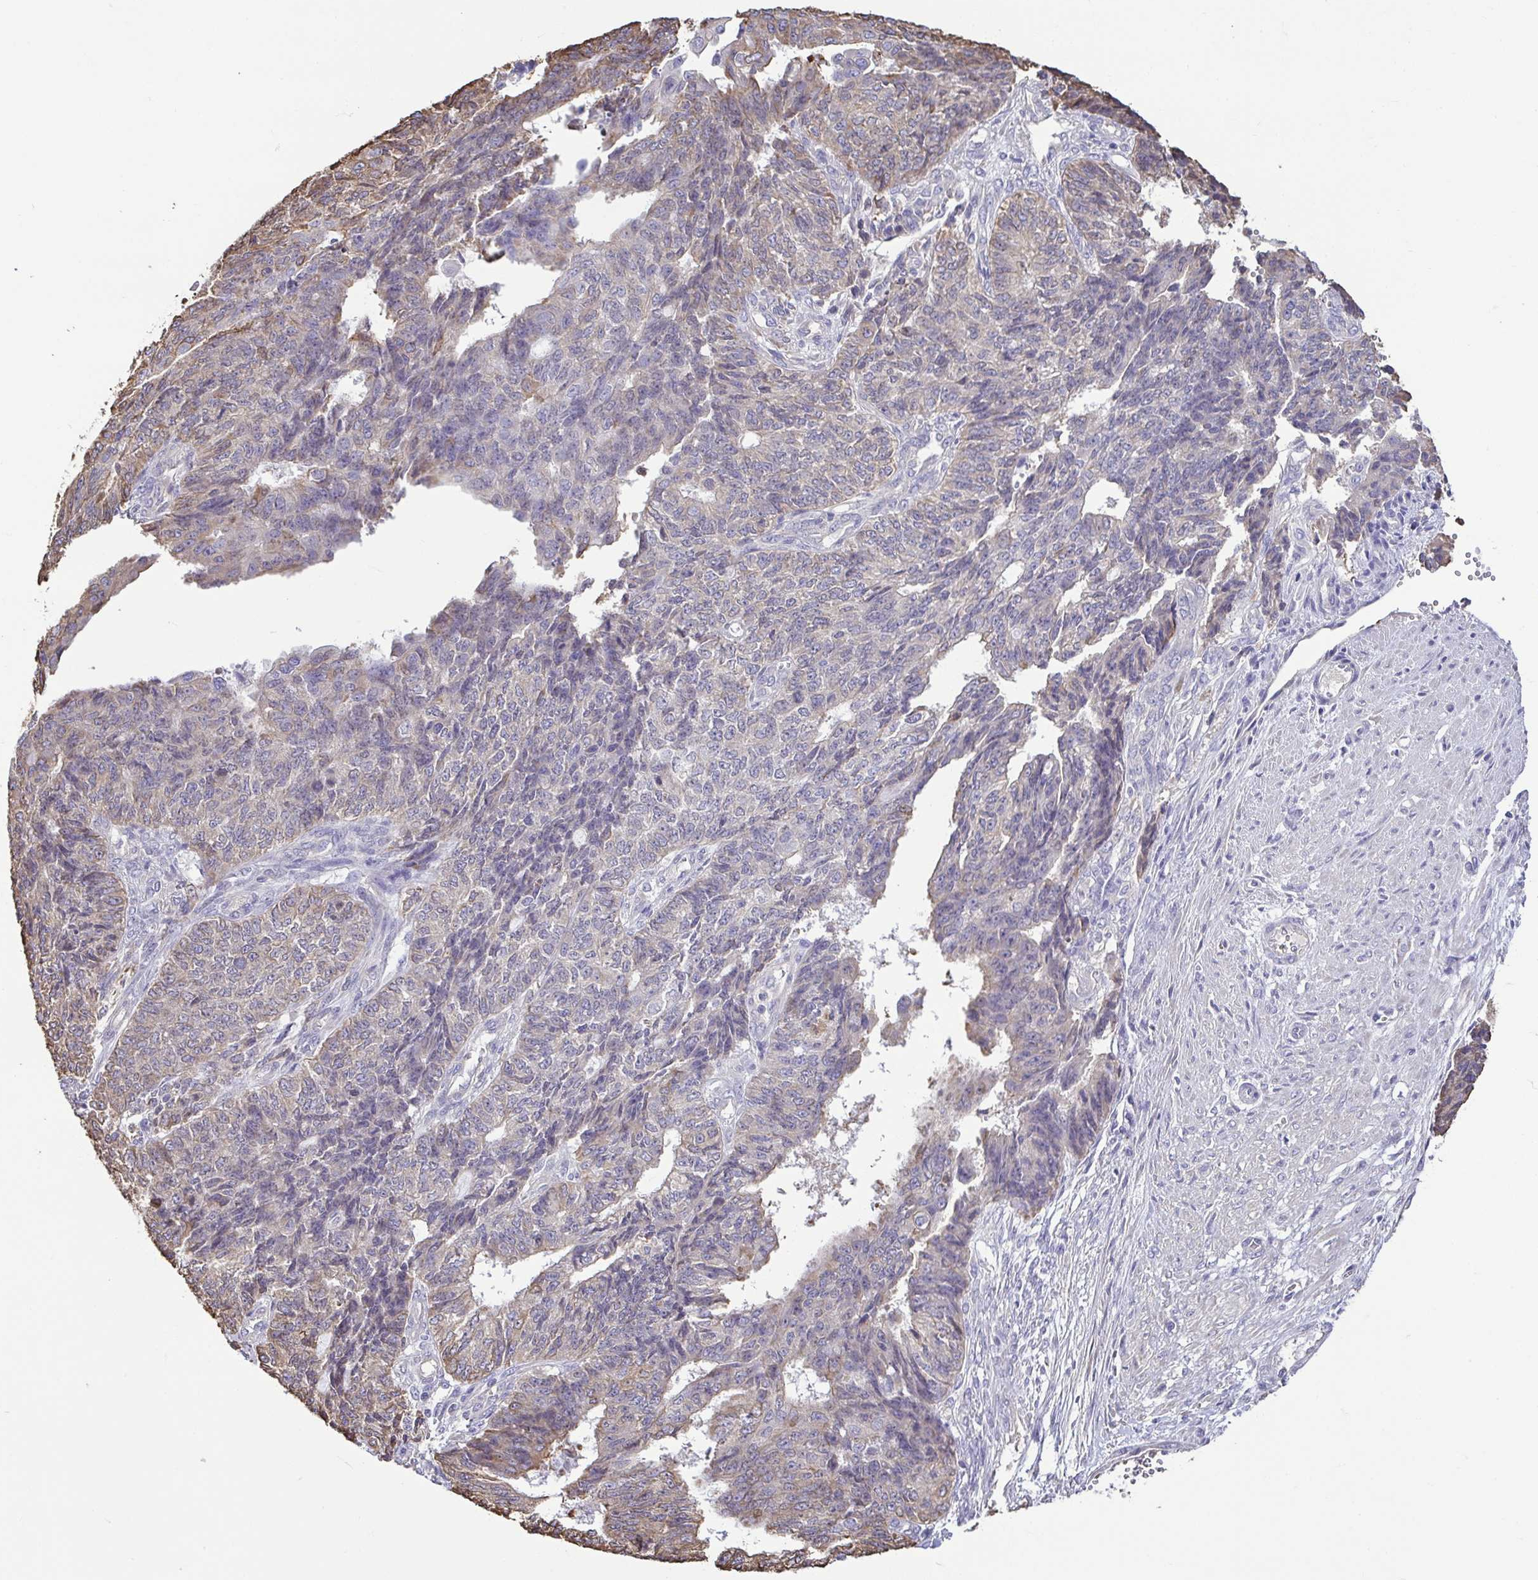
{"staining": {"intensity": "weak", "quantity": "<25%", "location": "cytoplasmic/membranous"}, "tissue": "endometrial cancer", "cell_type": "Tumor cells", "image_type": "cancer", "snomed": [{"axis": "morphology", "description": "Adenocarcinoma, NOS"}, {"axis": "topography", "description": "Endometrium"}], "caption": "Tumor cells show no significant protein expression in endometrial cancer. (Immunohistochemistry (ihc), brightfield microscopy, high magnification).", "gene": "MYL10", "patient": {"sex": "female", "age": 32}}